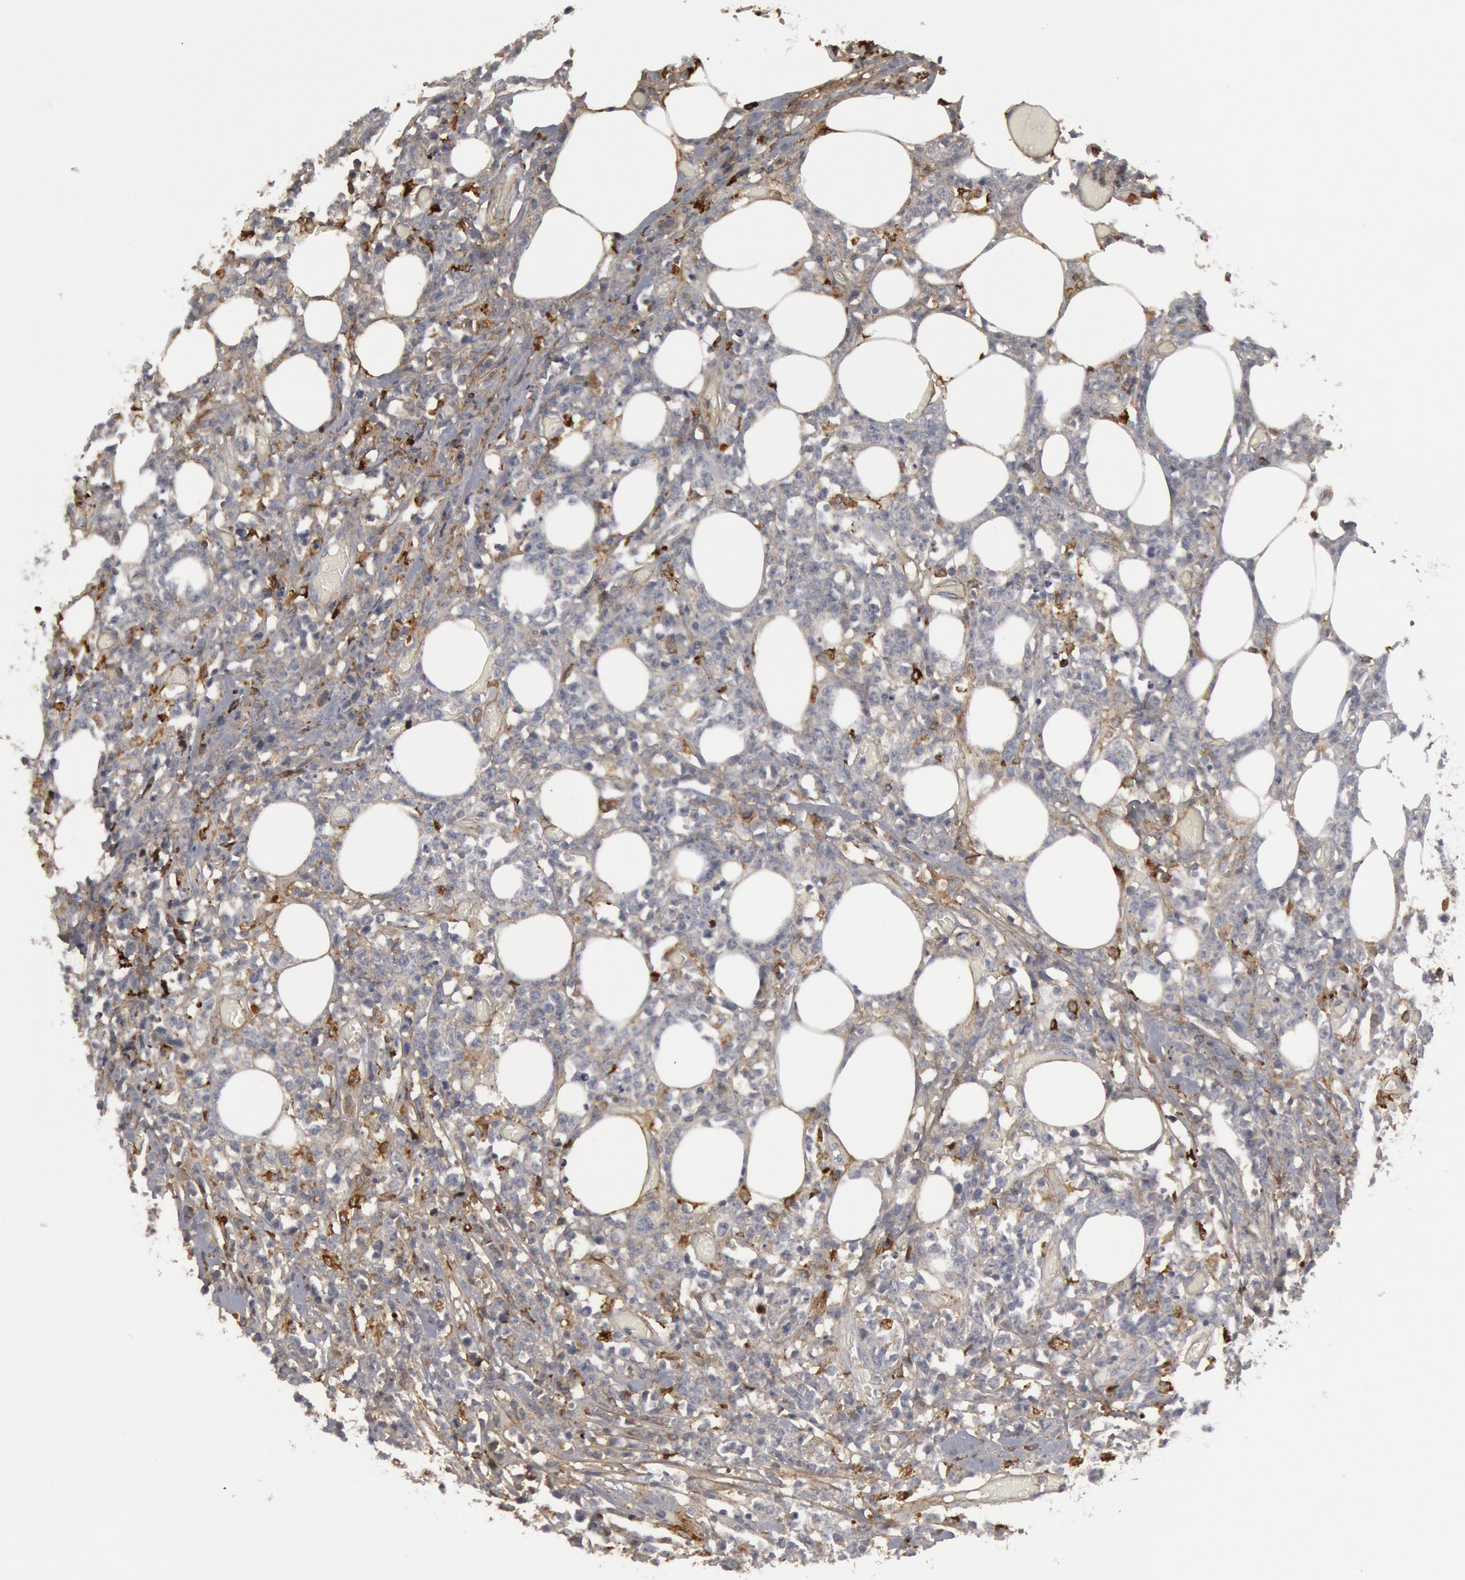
{"staining": {"intensity": "moderate", "quantity": "<25%", "location": "cytoplasmic/membranous"}, "tissue": "lymphoma", "cell_type": "Tumor cells", "image_type": "cancer", "snomed": [{"axis": "morphology", "description": "Malignant lymphoma, non-Hodgkin's type, High grade"}, {"axis": "topography", "description": "Colon"}], "caption": "Immunohistochemical staining of human high-grade malignant lymphoma, non-Hodgkin's type exhibits low levels of moderate cytoplasmic/membranous expression in about <25% of tumor cells.", "gene": "C1QC", "patient": {"sex": "male", "age": 82}}